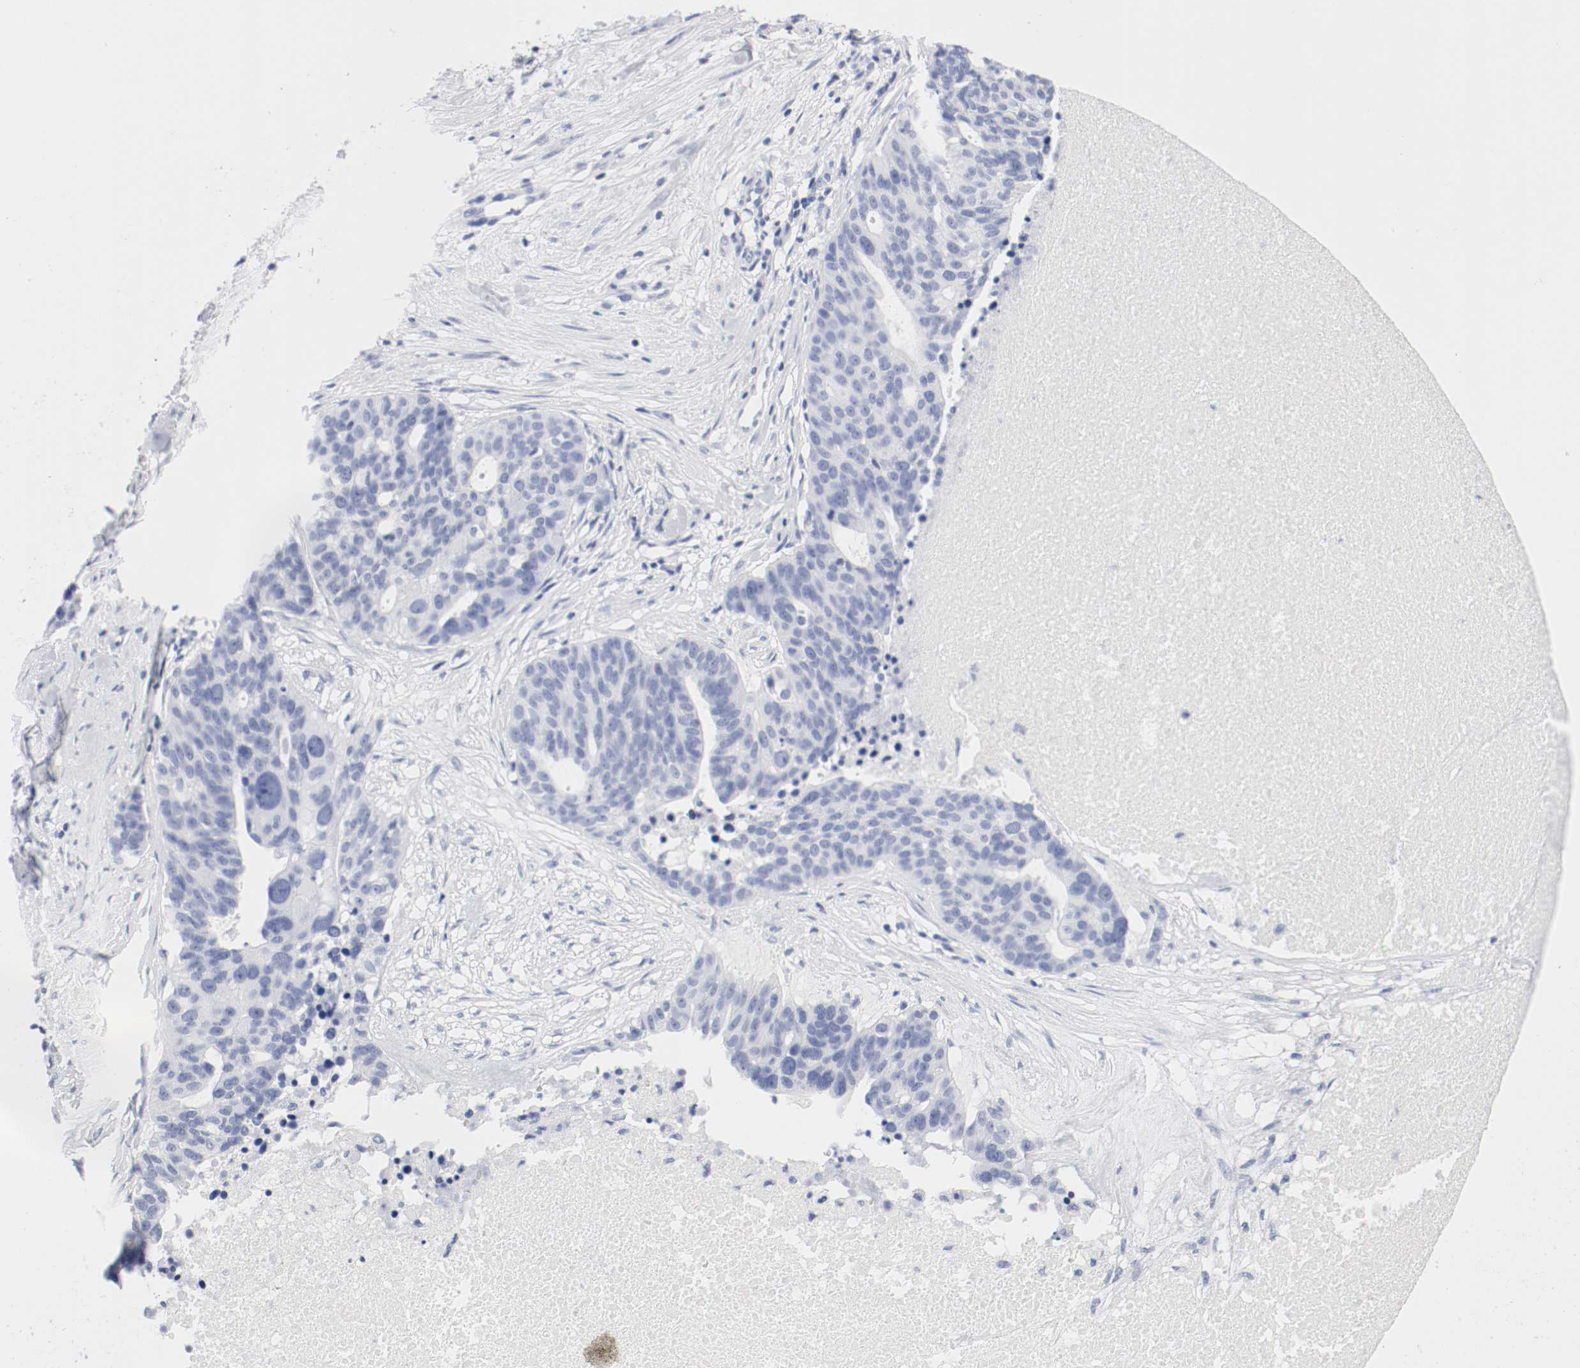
{"staining": {"intensity": "negative", "quantity": "none", "location": "none"}, "tissue": "ovarian cancer", "cell_type": "Tumor cells", "image_type": "cancer", "snomed": [{"axis": "morphology", "description": "Cystadenocarcinoma, serous, NOS"}, {"axis": "topography", "description": "Ovary"}], "caption": "DAB immunohistochemical staining of human ovarian cancer exhibits no significant expression in tumor cells.", "gene": "GAD1", "patient": {"sex": "female", "age": 59}}